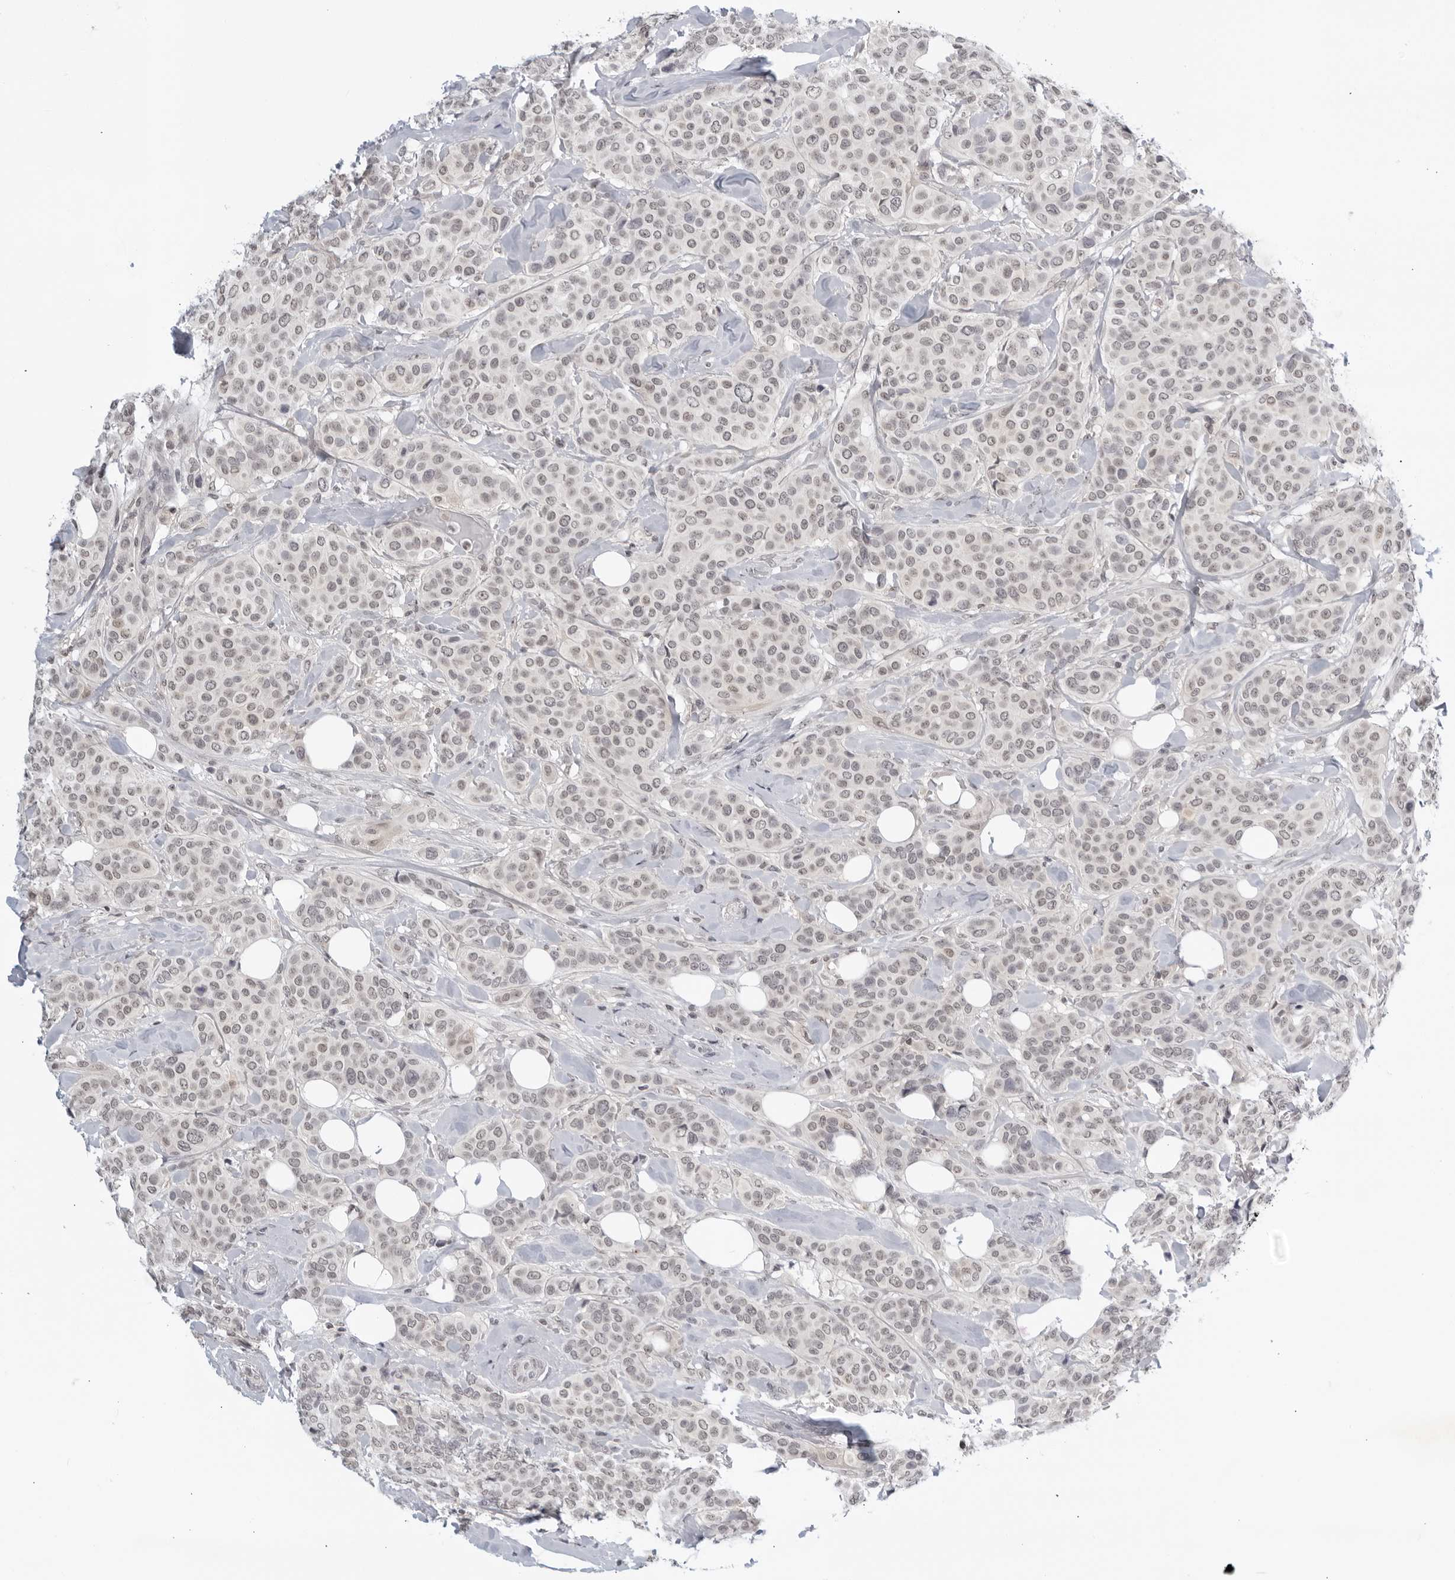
{"staining": {"intensity": "weak", "quantity": "25%-75%", "location": "nuclear"}, "tissue": "breast cancer", "cell_type": "Tumor cells", "image_type": "cancer", "snomed": [{"axis": "morphology", "description": "Lobular carcinoma"}, {"axis": "topography", "description": "Breast"}], "caption": "Breast lobular carcinoma stained for a protein displays weak nuclear positivity in tumor cells.", "gene": "CC2D1B", "patient": {"sex": "female", "age": 51}}